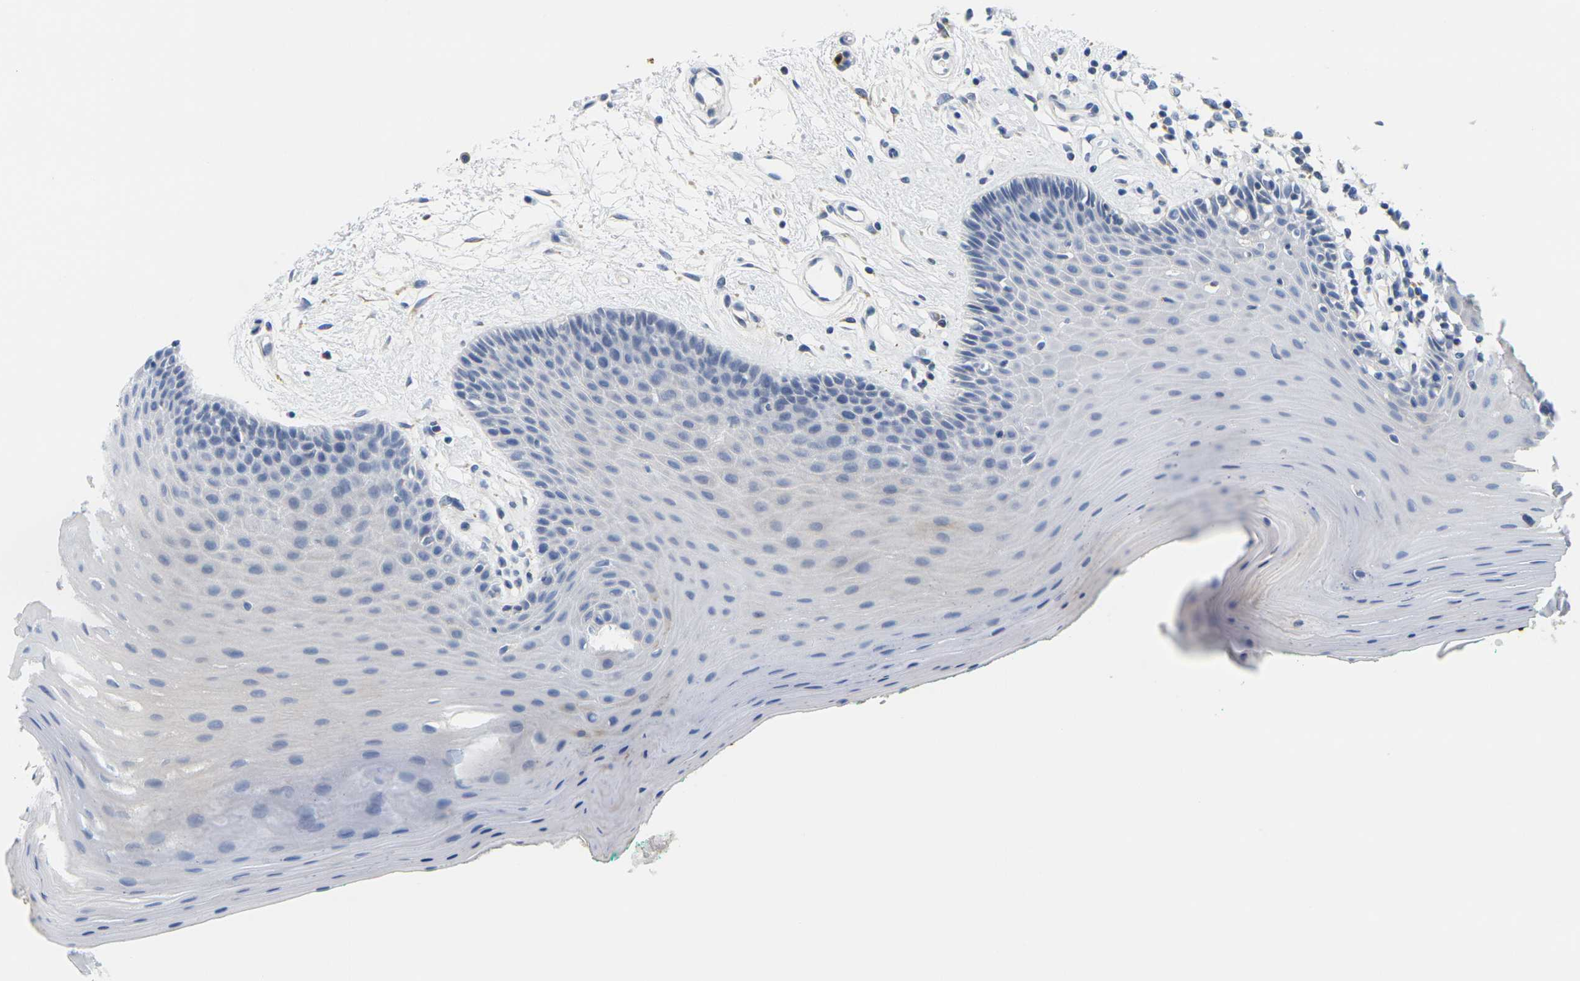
{"staining": {"intensity": "weak", "quantity": "25%-75%", "location": "cytoplasmic/membranous"}, "tissue": "oral mucosa", "cell_type": "Squamous epithelial cells", "image_type": "normal", "snomed": [{"axis": "morphology", "description": "Normal tissue, NOS"}, {"axis": "topography", "description": "Skeletal muscle"}, {"axis": "topography", "description": "Oral tissue"}], "caption": "A high-resolution histopathology image shows immunohistochemistry staining of unremarkable oral mucosa, which exhibits weak cytoplasmic/membranous staining in approximately 25%-75% of squamous epithelial cells.", "gene": "KLK5", "patient": {"sex": "male", "age": 58}}